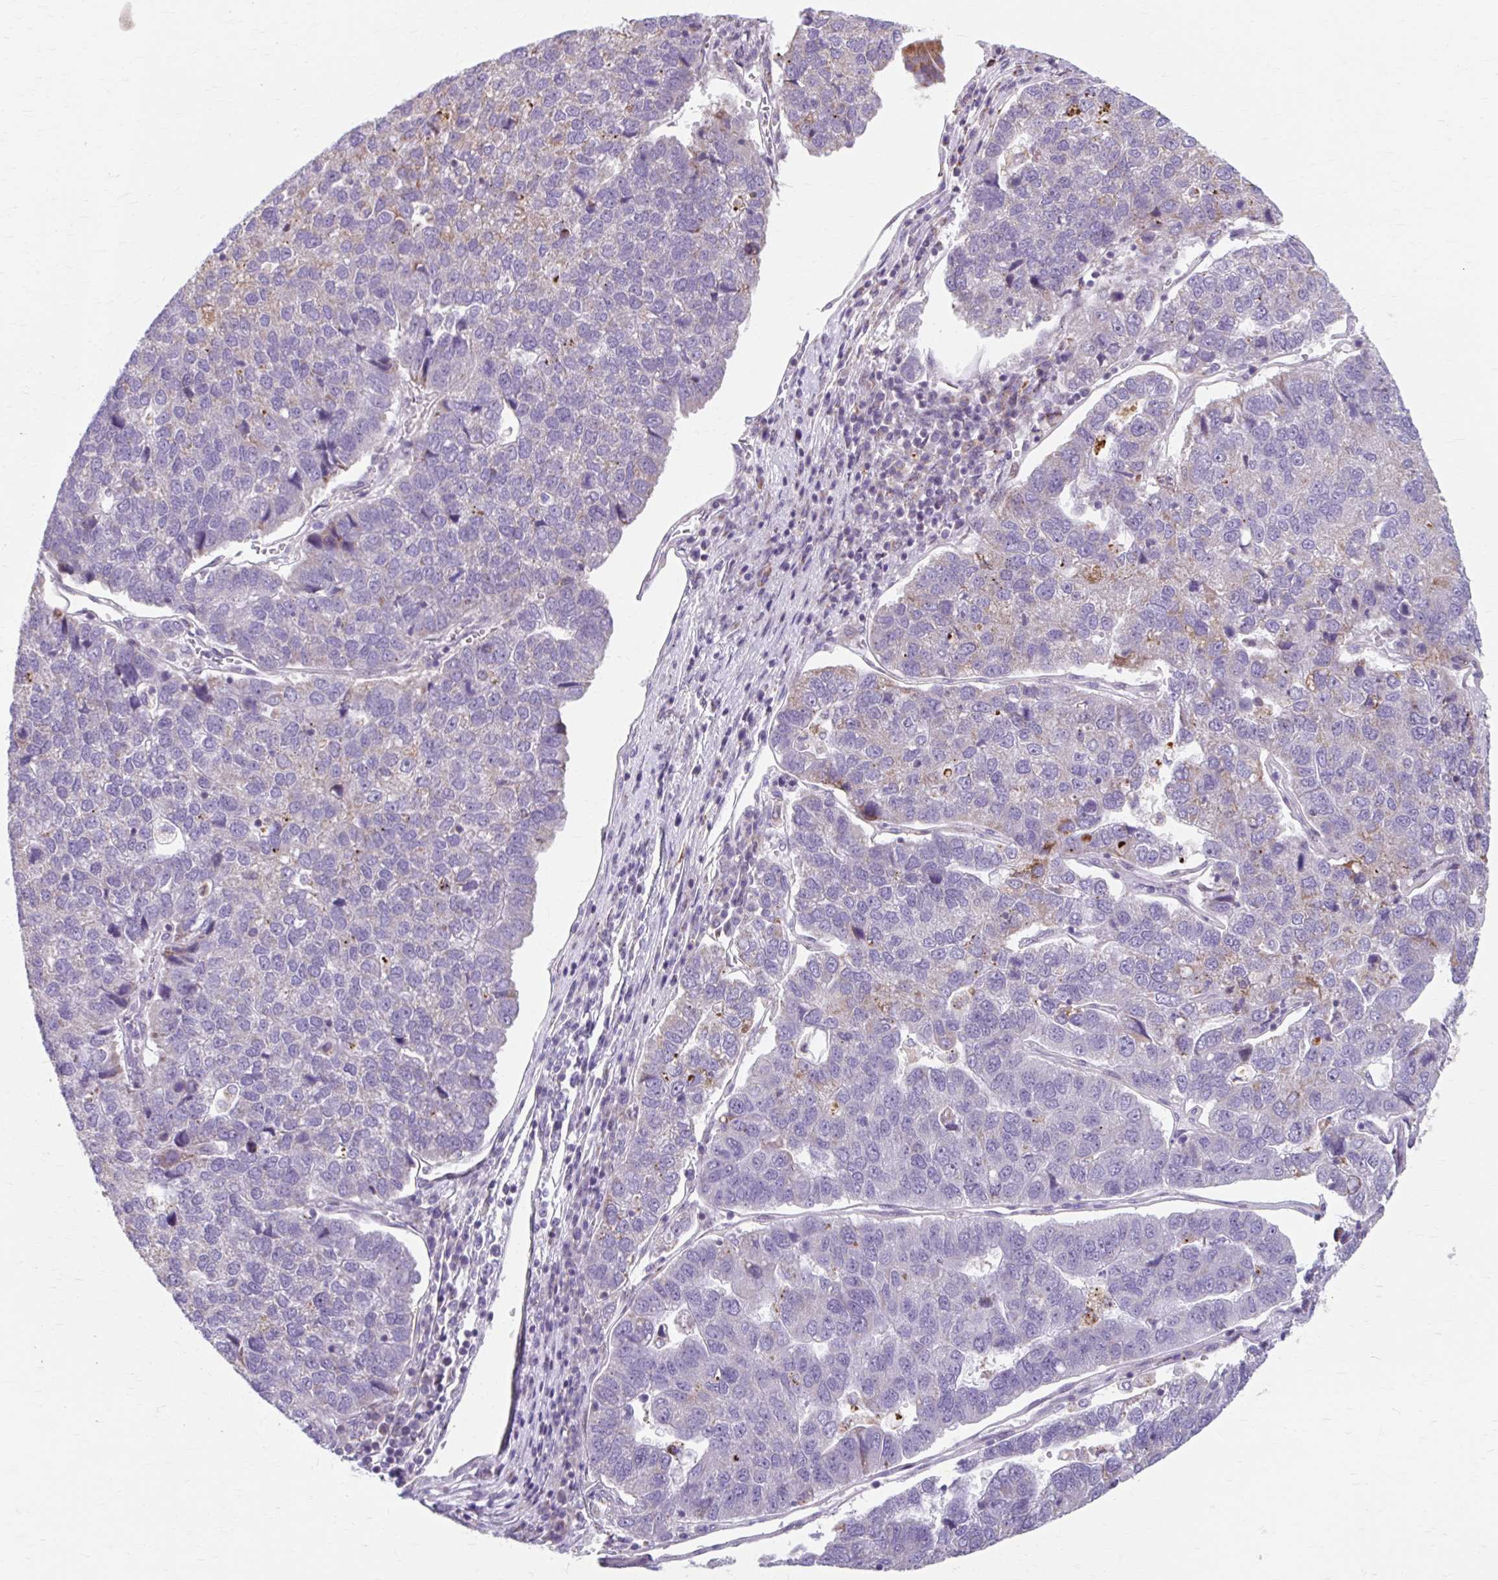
{"staining": {"intensity": "negative", "quantity": "none", "location": "none"}, "tissue": "pancreatic cancer", "cell_type": "Tumor cells", "image_type": "cancer", "snomed": [{"axis": "morphology", "description": "Adenocarcinoma, NOS"}, {"axis": "topography", "description": "Pancreas"}], "caption": "Immunohistochemistry (IHC) image of neoplastic tissue: pancreatic adenocarcinoma stained with DAB demonstrates no significant protein staining in tumor cells.", "gene": "BEAN1", "patient": {"sex": "female", "age": 61}}